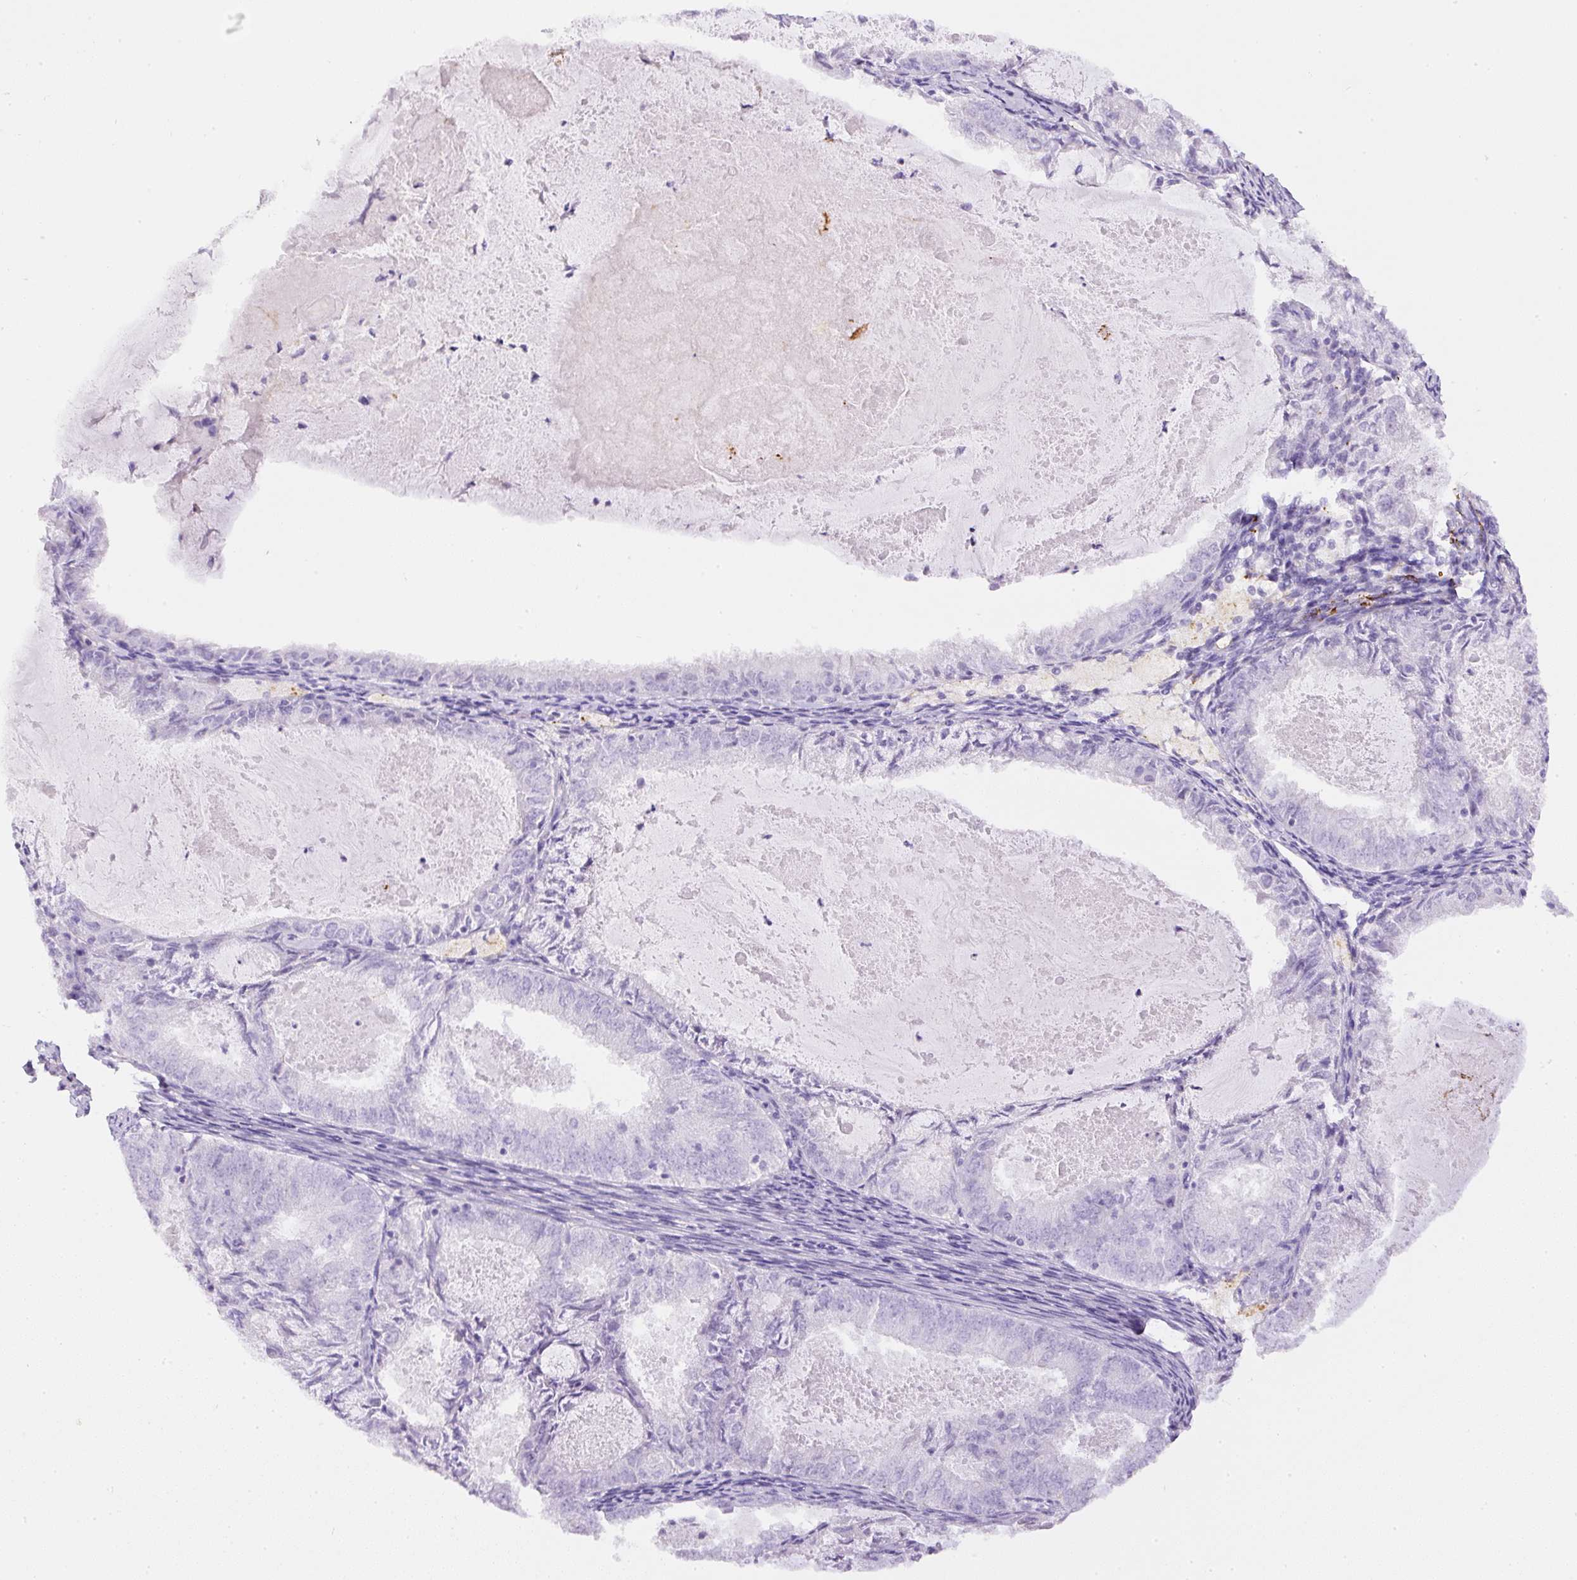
{"staining": {"intensity": "negative", "quantity": "none", "location": "none"}, "tissue": "endometrial cancer", "cell_type": "Tumor cells", "image_type": "cancer", "snomed": [{"axis": "morphology", "description": "Adenocarcinoma, NOS"}, {"axis": "topography", "description": "Endometrium"}], "caption": "This is an immunohistochemistry (IHC) micrograph of endometrial cancer. There is no expression in tumor cells.", "gene": "APCS", "patient": {"sex": "female", "age": 57}}